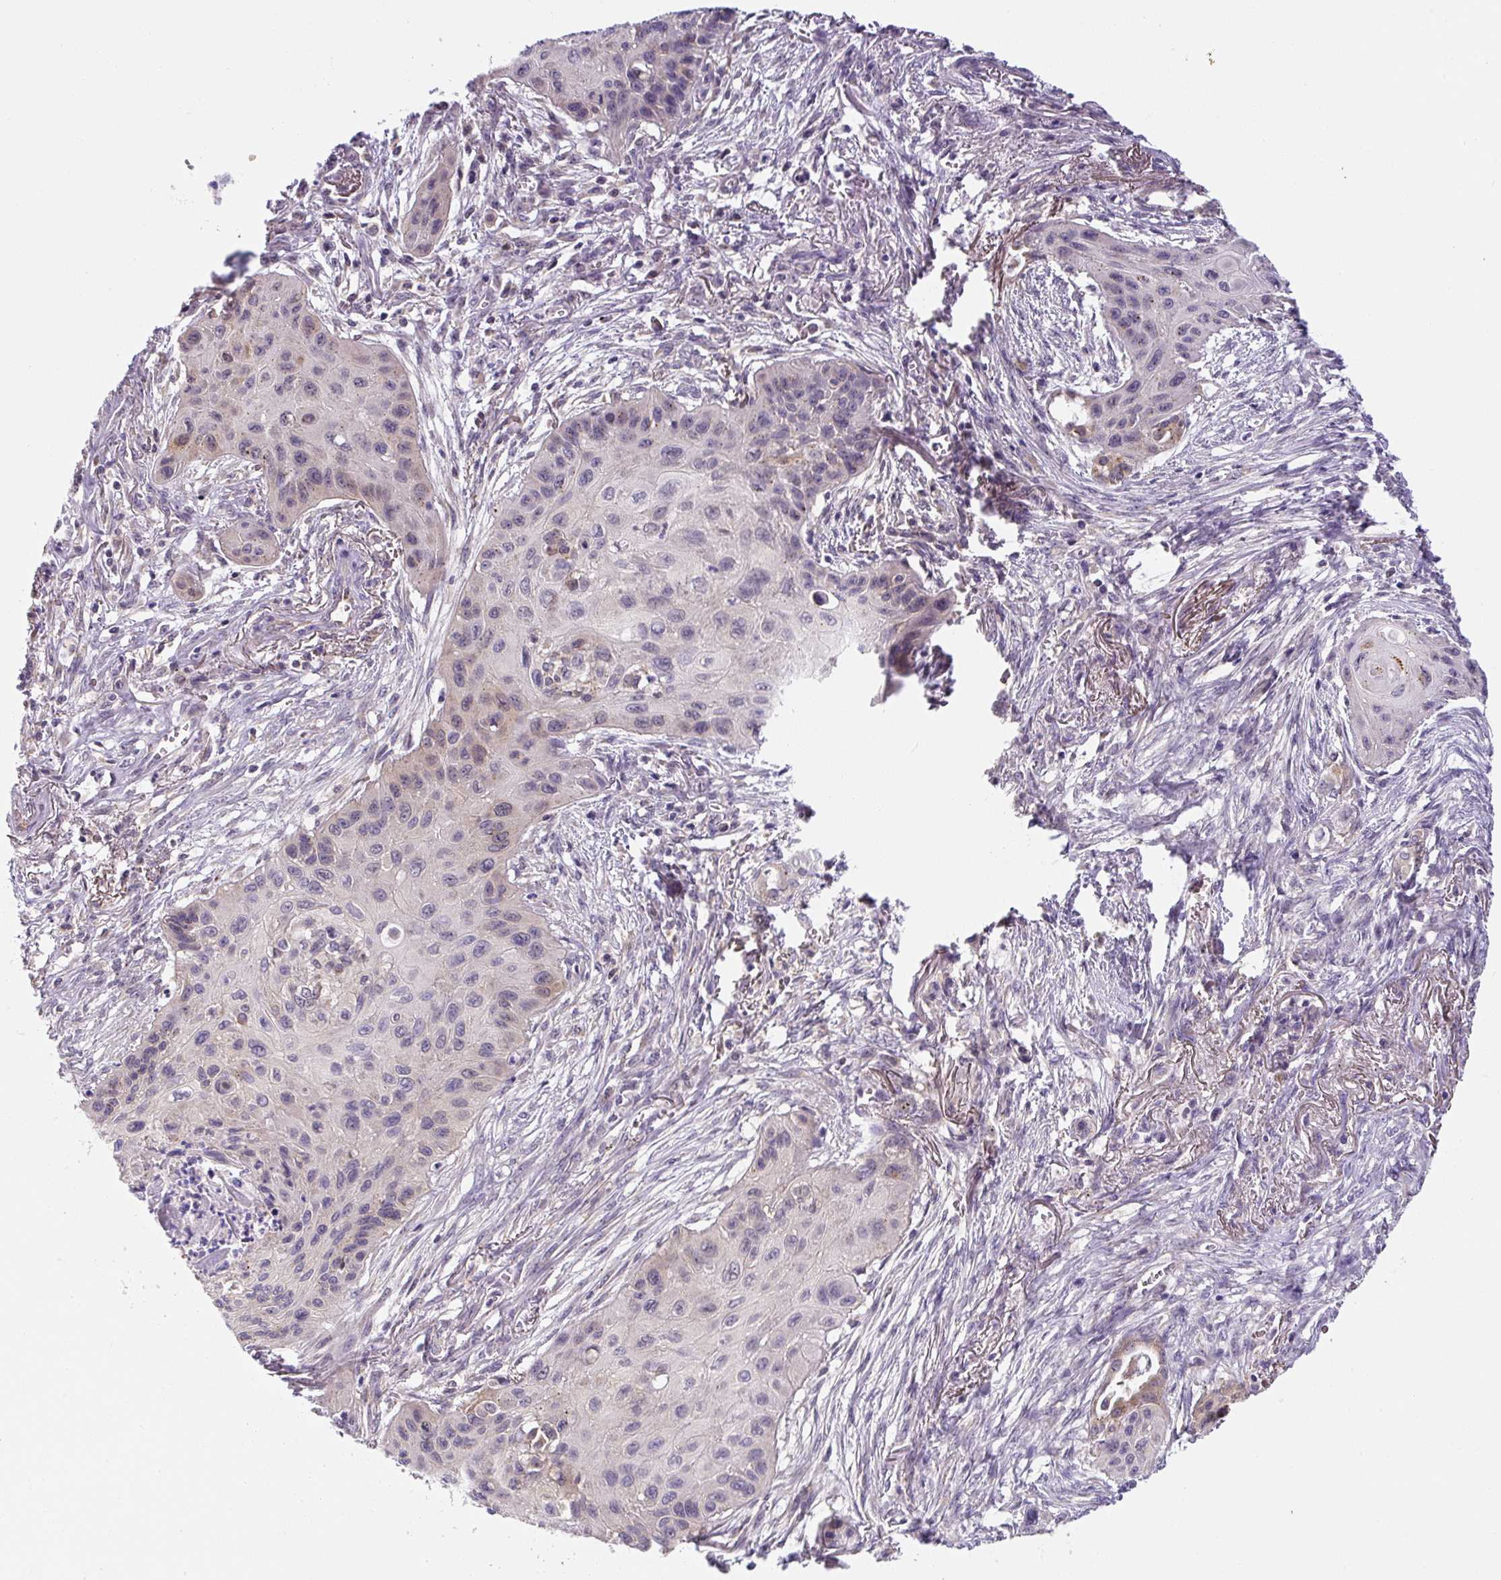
{"staining": {"intensity": "weak", "quantity": "<25%", "location": "cytoplasmic/membranous"}, "tissue": "lung cancer", "cell_type": "Tumor cells", "image_type": "cancer", "snomed": [{"axis": "morphology", "description": "Squamous cell carcinoma, NOS"}, {"axis": "topography", "description": "Lung"}], "caption": "Lung cancer (squamous cell carcinoma) was stained to show a protein in brown. There is no significant staining in tumor cells. (Immunohistochemistry (ihc), brightfield microscopy, high magnification).", "gene": "PLA2G4A", "patient": {"sex": "male", "age": 71}}